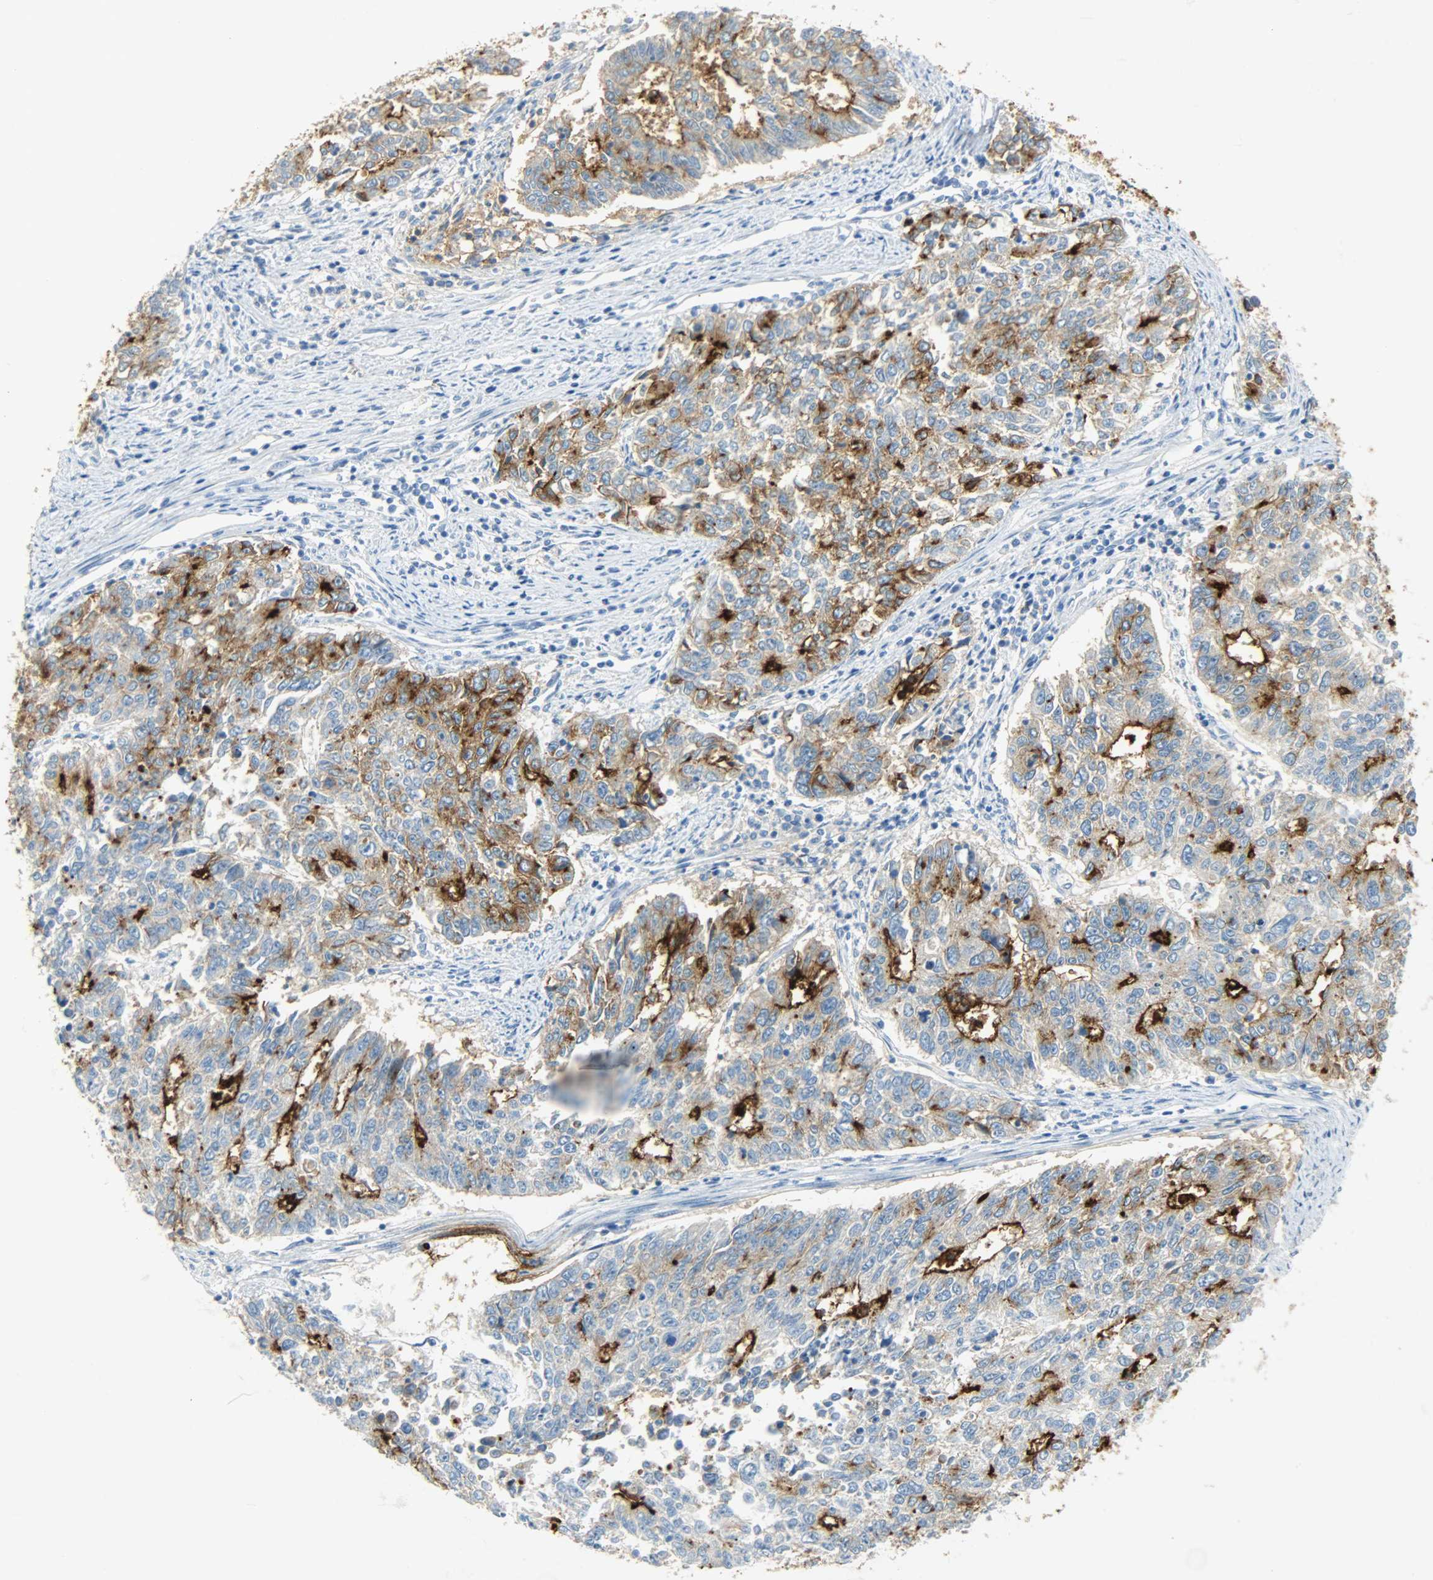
{"staining": {"intensity": "strong", "quantity": ">75%", "location": "cytoplasmic/membranous"}, "tissue": "endometrial cancer", "cell_type": "Tumor cells", "image_type": "cancer", "snomed": [{"axis": "morphology", "description": "Adenocarcinoma, NOS"}, {"axis": "topography", "description": "Endometrium"}], "caption": "The micrograph exhibits immunohistochemical staining of endometrial cancer (adenocarcinoma). There is strong cytoplasmic/membranous positivity is identified in about >75% of tumor cells. The protein of interest is shown in brown color, while the nuclei are stained blue.", "gene": "PROM1", "patient": {"sex": "female", "age": 42}}